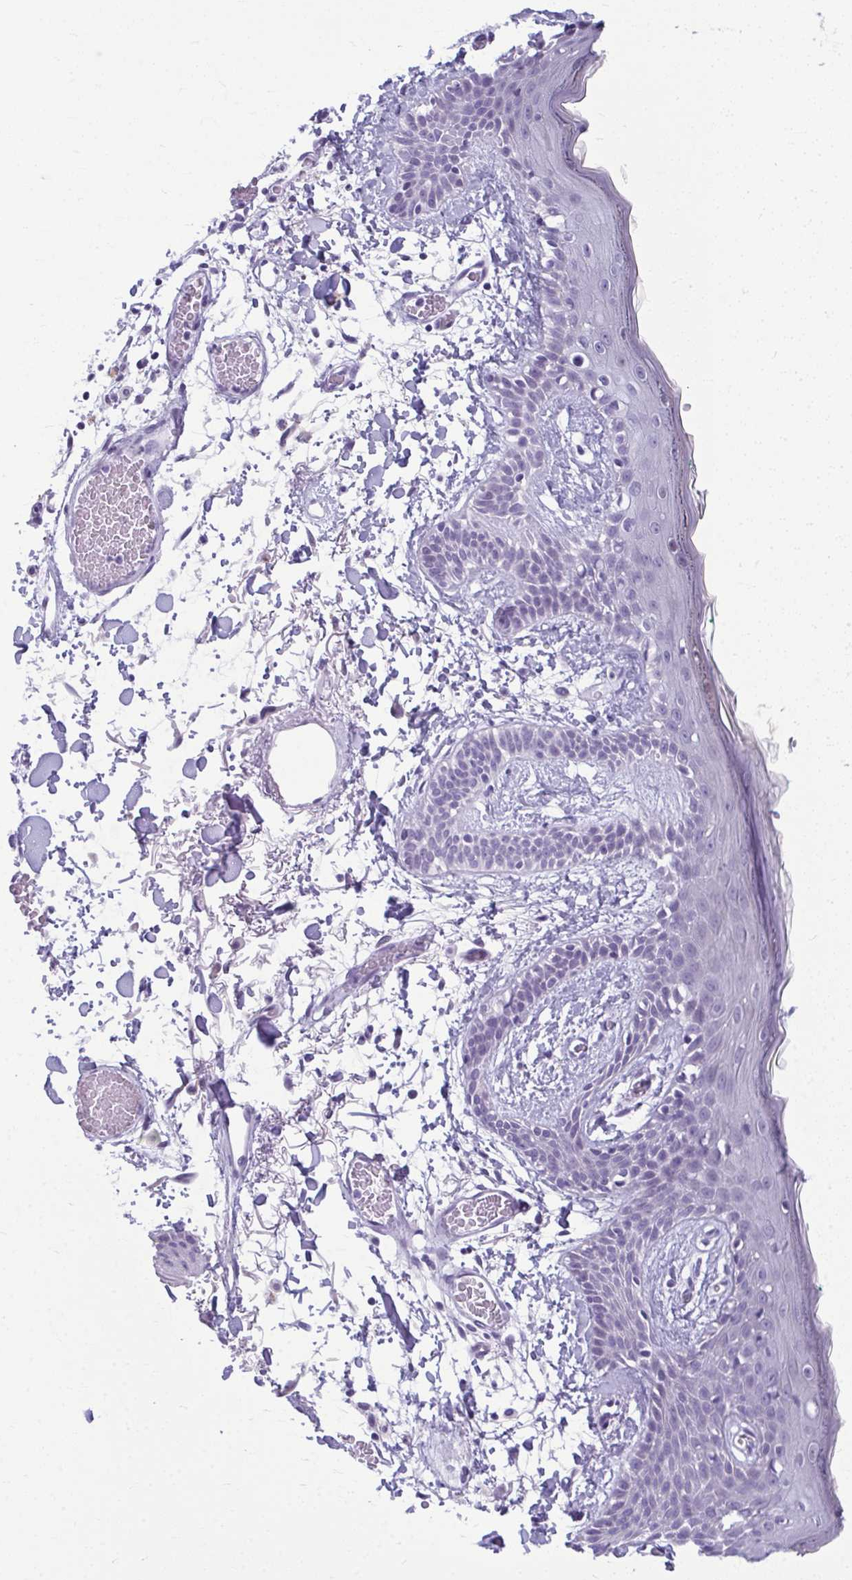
{"staining": {"intensity": "negative", "quantity": "none", "location": "none"}, "tissue": "skin", "cell_type": "Fibroblasts", "image_type": "normal", "snomed": [{"axis": "morphology", "description": "Normal tissue, NOS"}, {"axis": "topography", "description": "Skin"}], "caption": "This is an immunohistochemistry image of unremarkable human skin. There is no expression in fibroblasts.", "gene": "SERPINI1", "patient": {"sex": "male", "age": 79}}